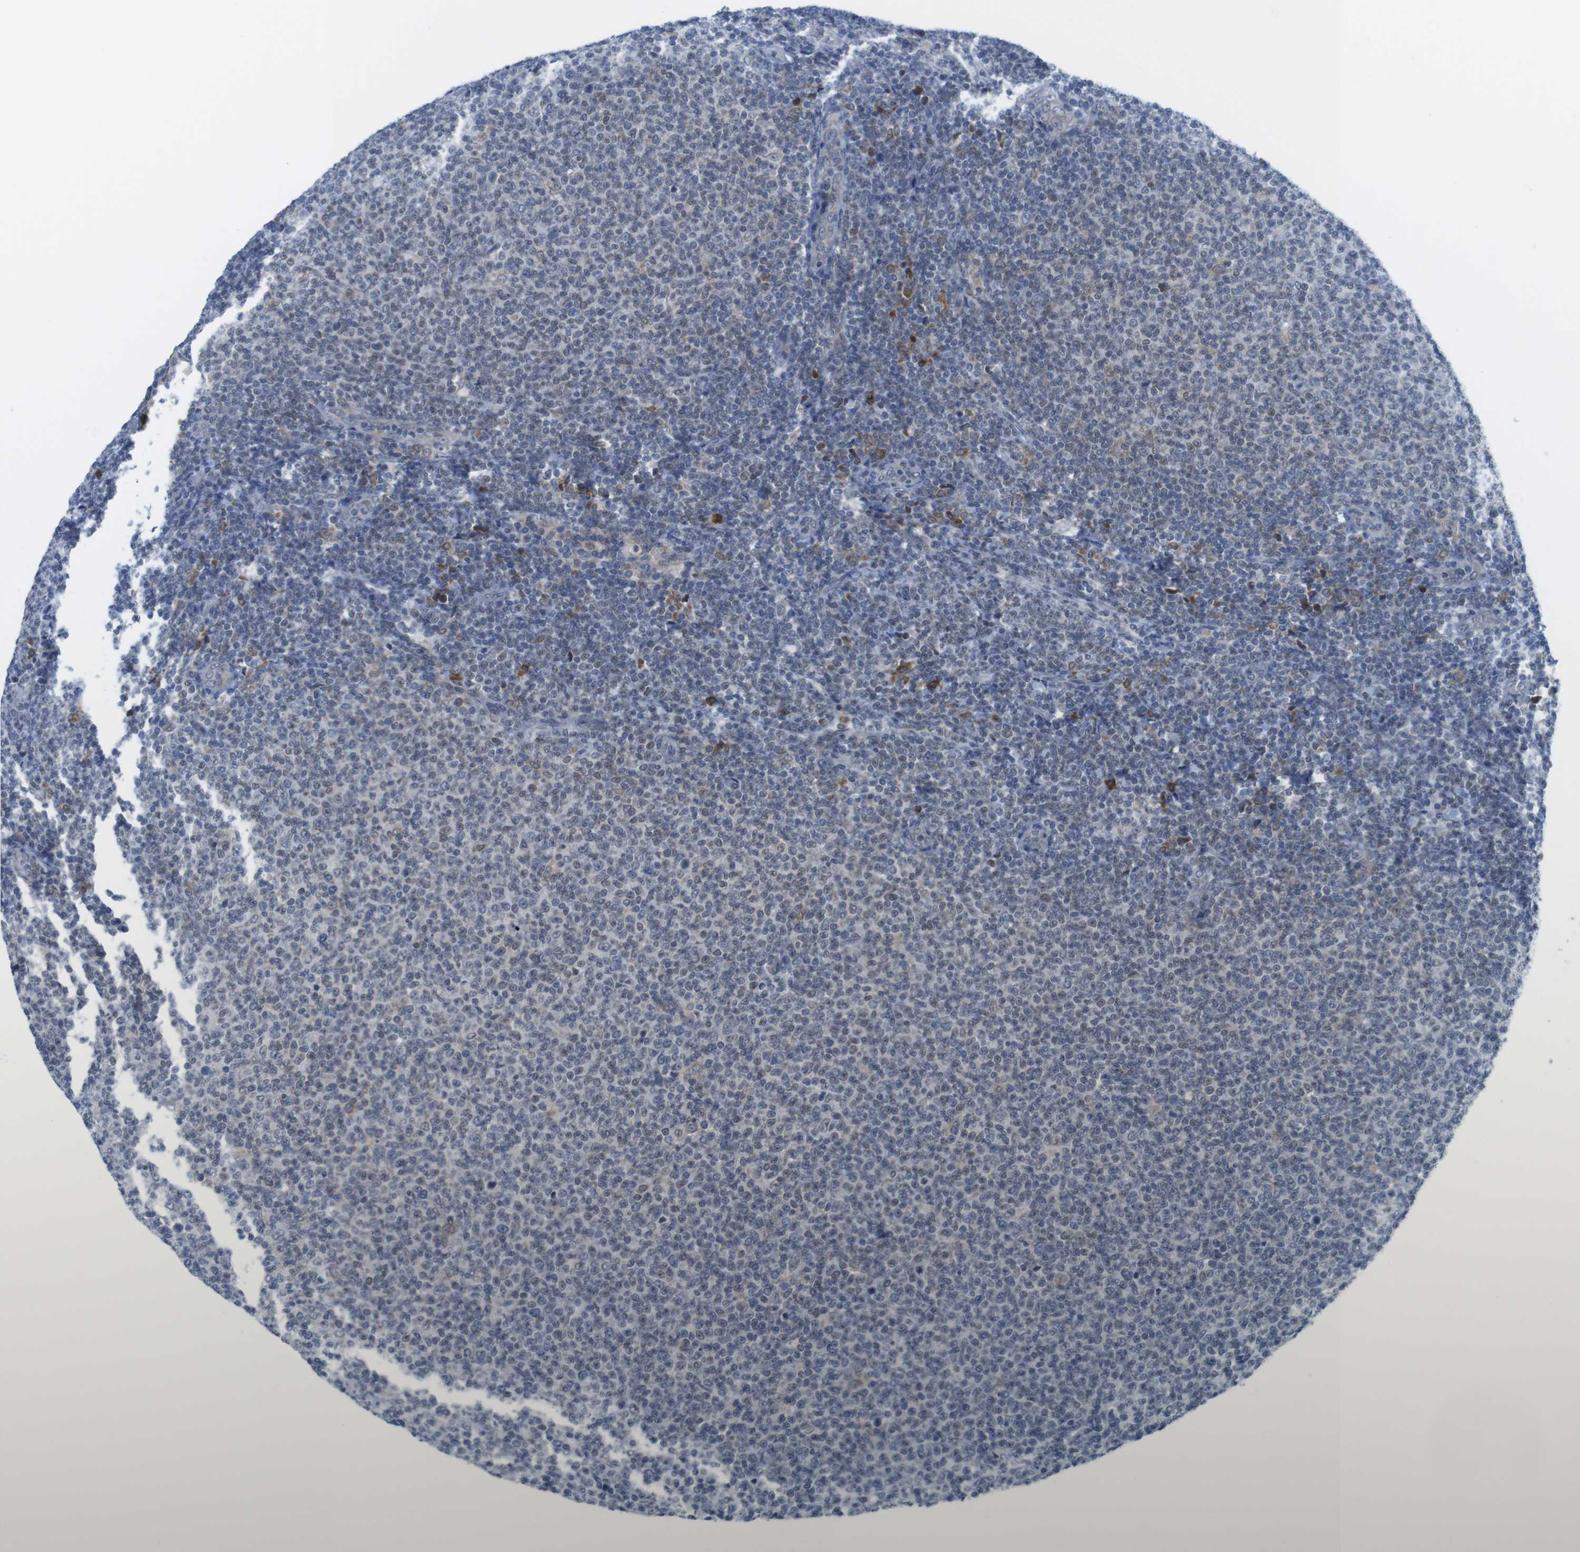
{"staining": {"intensity": "negative", "quantity": "none", "location": "none"}, "tissue": "lymphoma", "cell_type": "Tumor cells", "image_type": "cancer", "snomed": [{"axis": "morphology", "description": "Malignant lymphoma, non-Hodgkin's type, Low grade"}, {"axis": "topography", "description": "Lymph node"}], "caption": "Human low-grade malignant lymphoma, non-Hodgkin's type stained for a protein using IHC displays no expression in tumor cells.", "gene": "ERGIC3", "patient": {"sex": "male", "age": 66}}